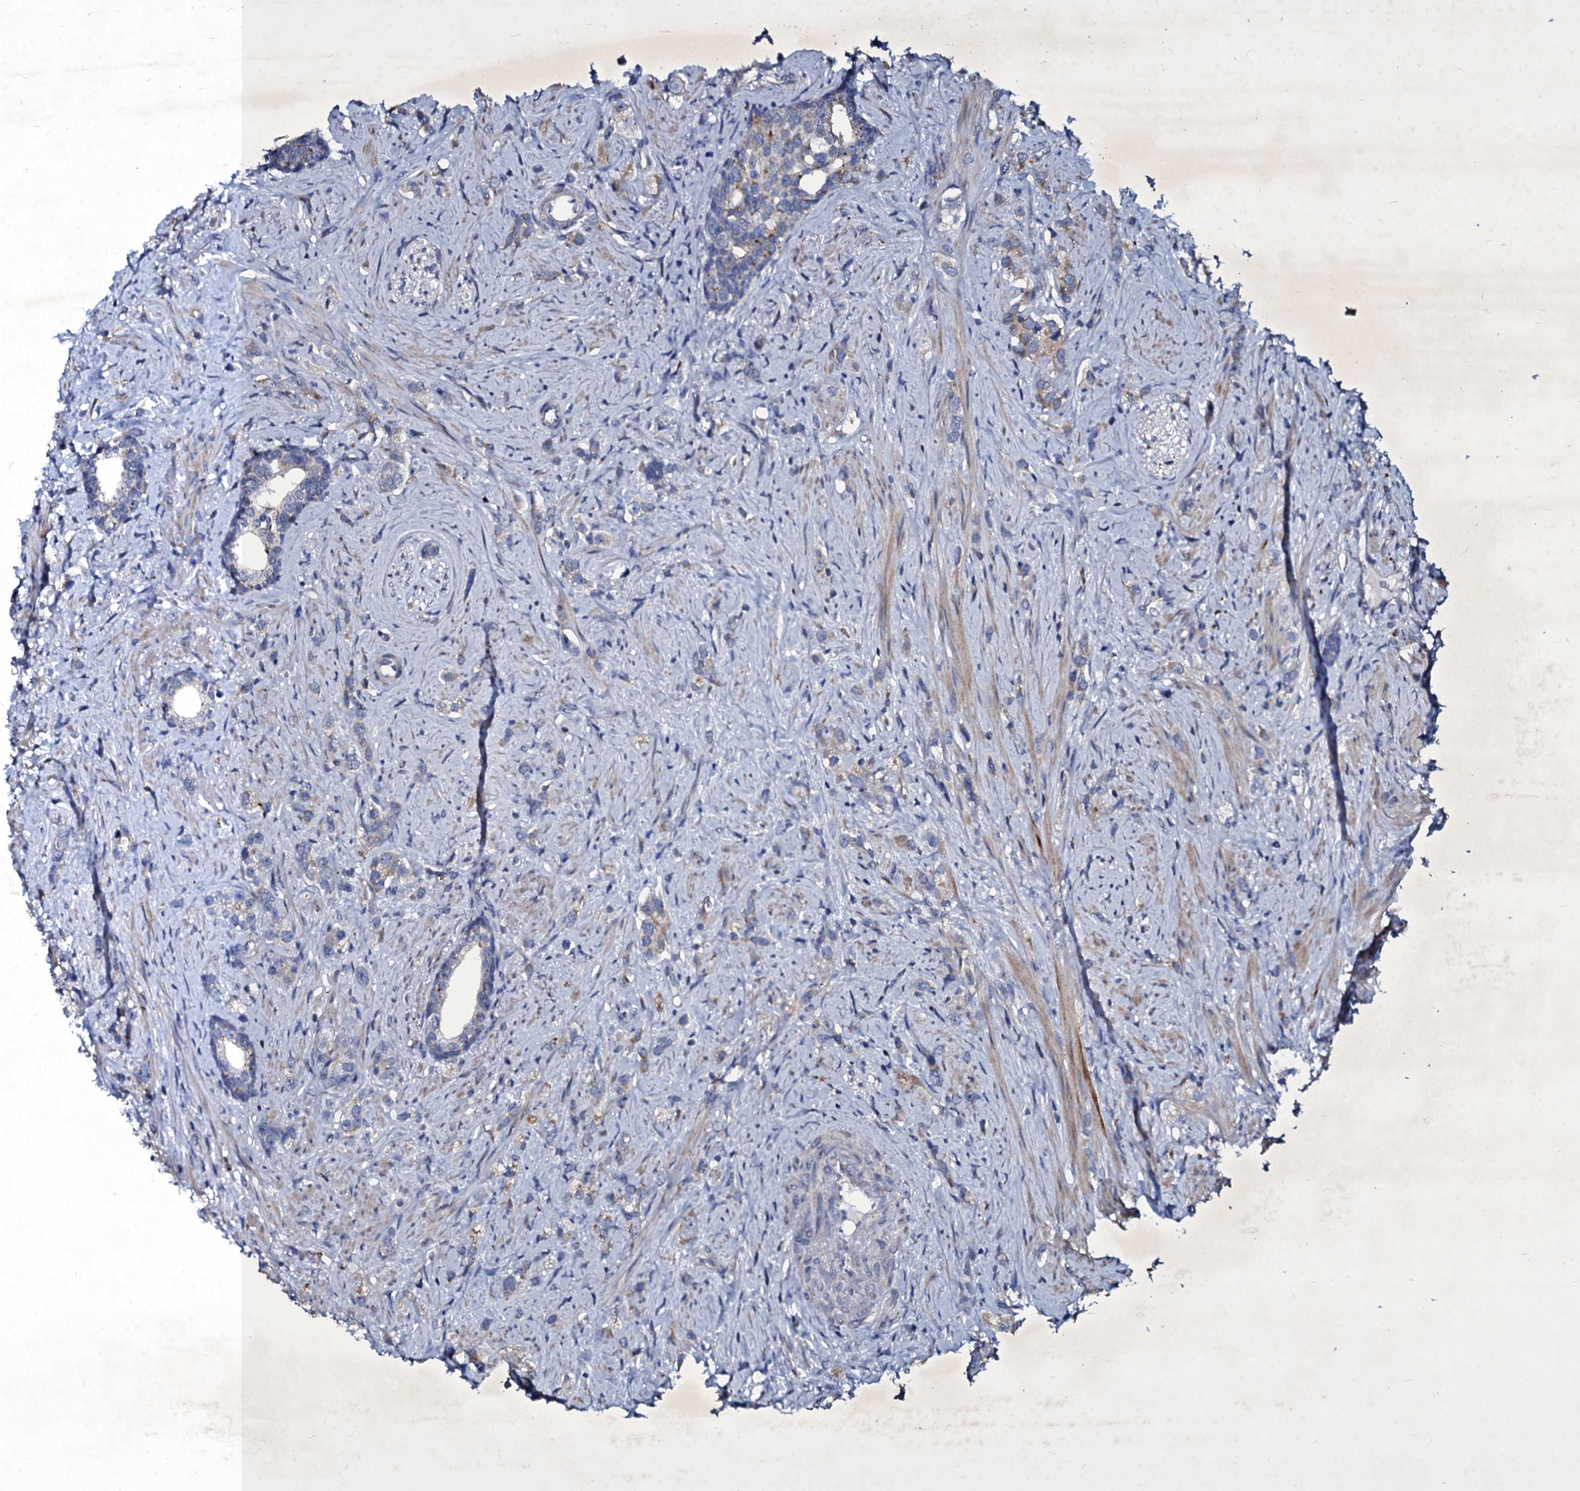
{"staining": {"intensity": "negative", "quantity": "none", "location": "none"}, "tissue": "prostate cancer", "cell_type": "Tumor cells", "image_type": "cancer", "snomed": [{"axis": "morphology", "description": "Adenocarcinoma, High grade"}, {"axis": "topography", "description": "Prostate"}], "caption": "Immunohistochemistry (IHC) micrograph of human high-grade adenocarcinoma (prostate) stained for a protein (brown), which reveals no expression in tumor cells.", "gene": "SELENOT", "patient": {"sex": "male", "age": 63}}